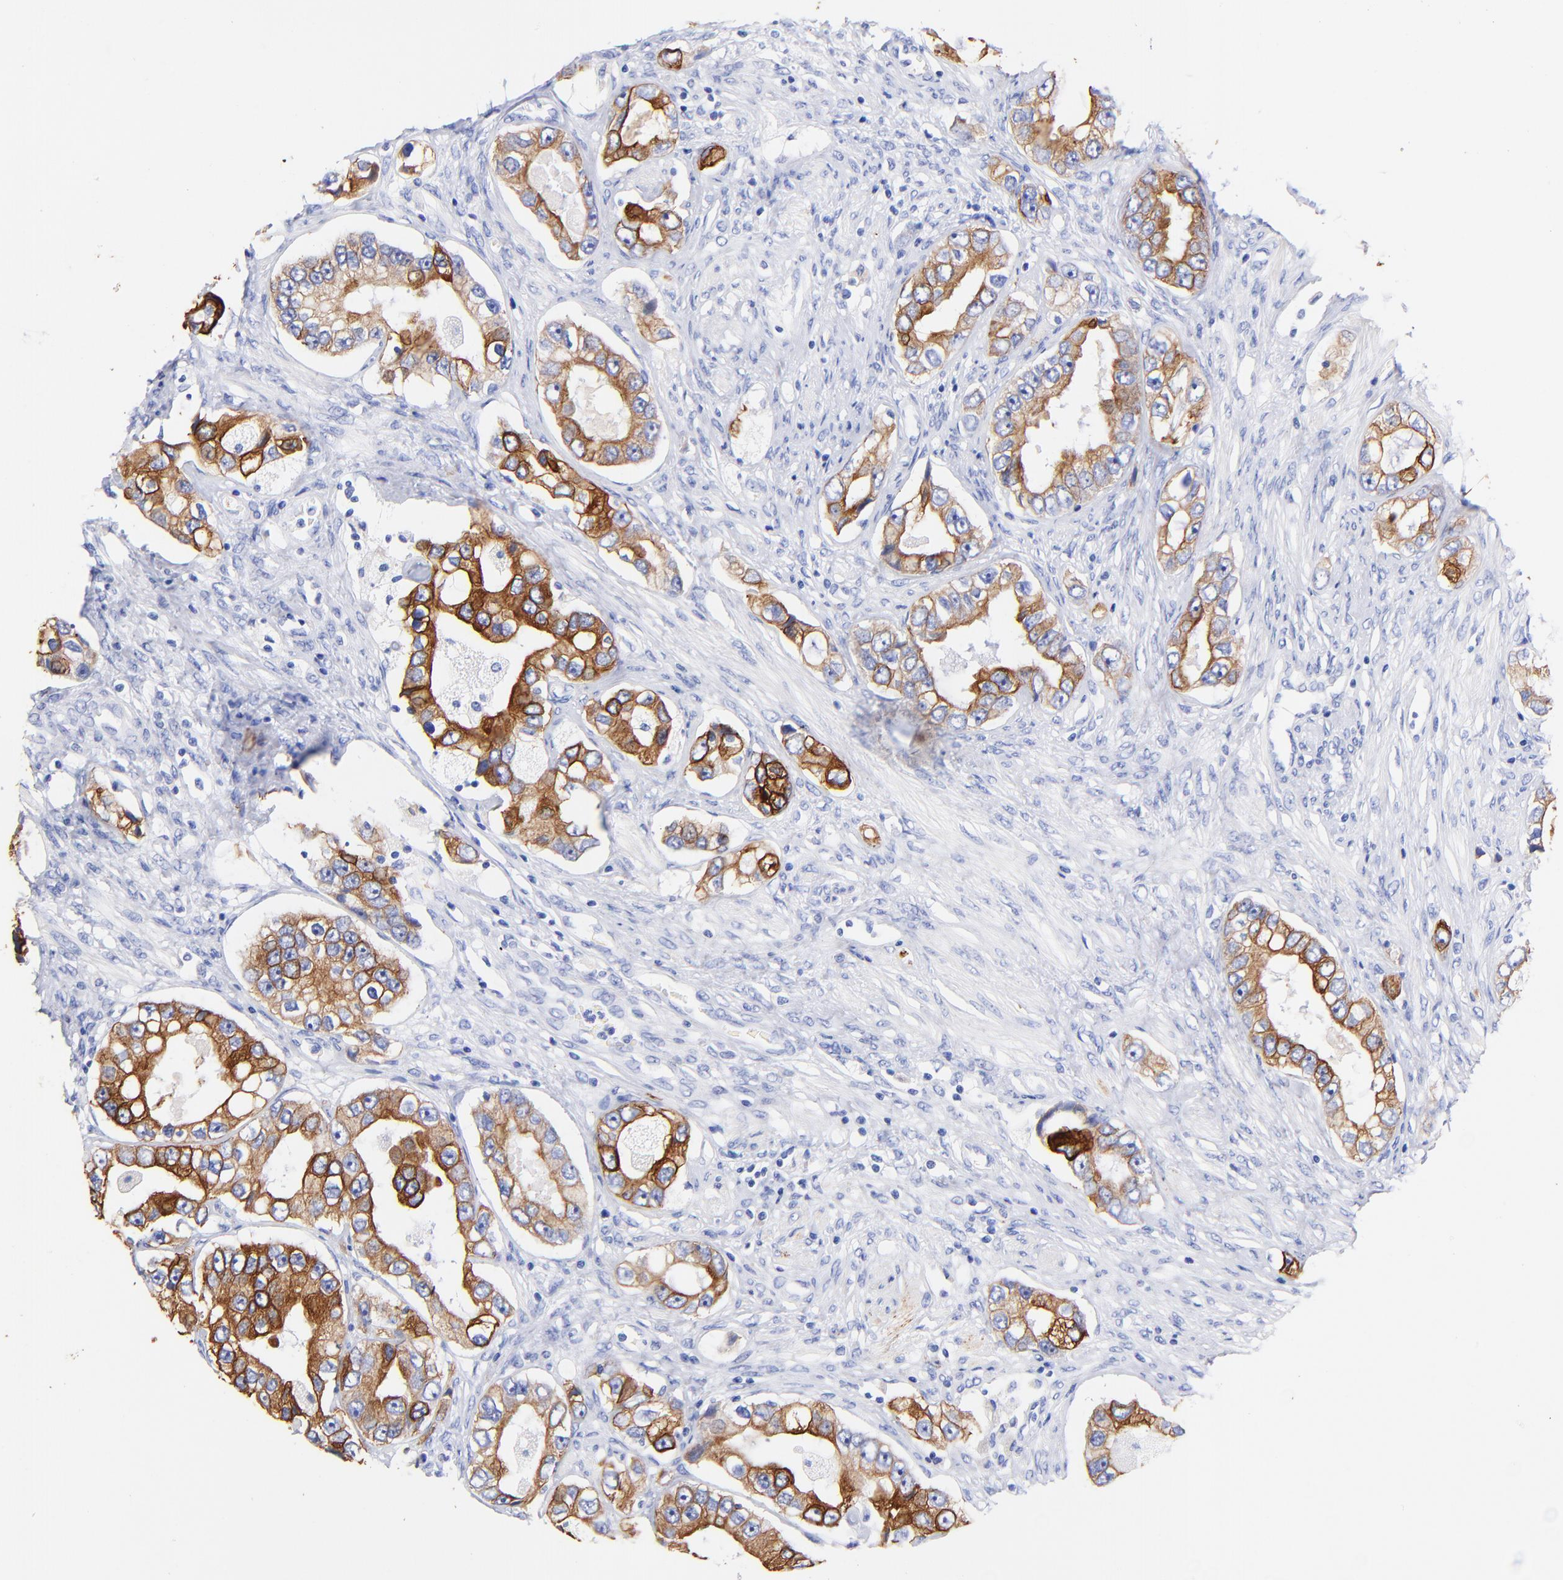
{"staining": {"intensity": "strong", "quantity": ">75%", "location": "cytoplasmic/membranous"}, "tissue": "prostate cancer", "cell_type": "Tumor cells", "image_type": "cancer", "snomed": [{"axis": "morphology", "description": "Adenocarcinoma, High grade"}, {"axis": "topography", "description": "Prostate"}], "caption": "A histopathology image showing strong cytoplasmic/membranous staining in about >75% of tumor cells in prostate cancer (adenocarcinoma (high-grade)), as visualized by brown immunohistochemical staining.", "gene": "KRT19", "patient": {"sex": "male", "age": 63}}